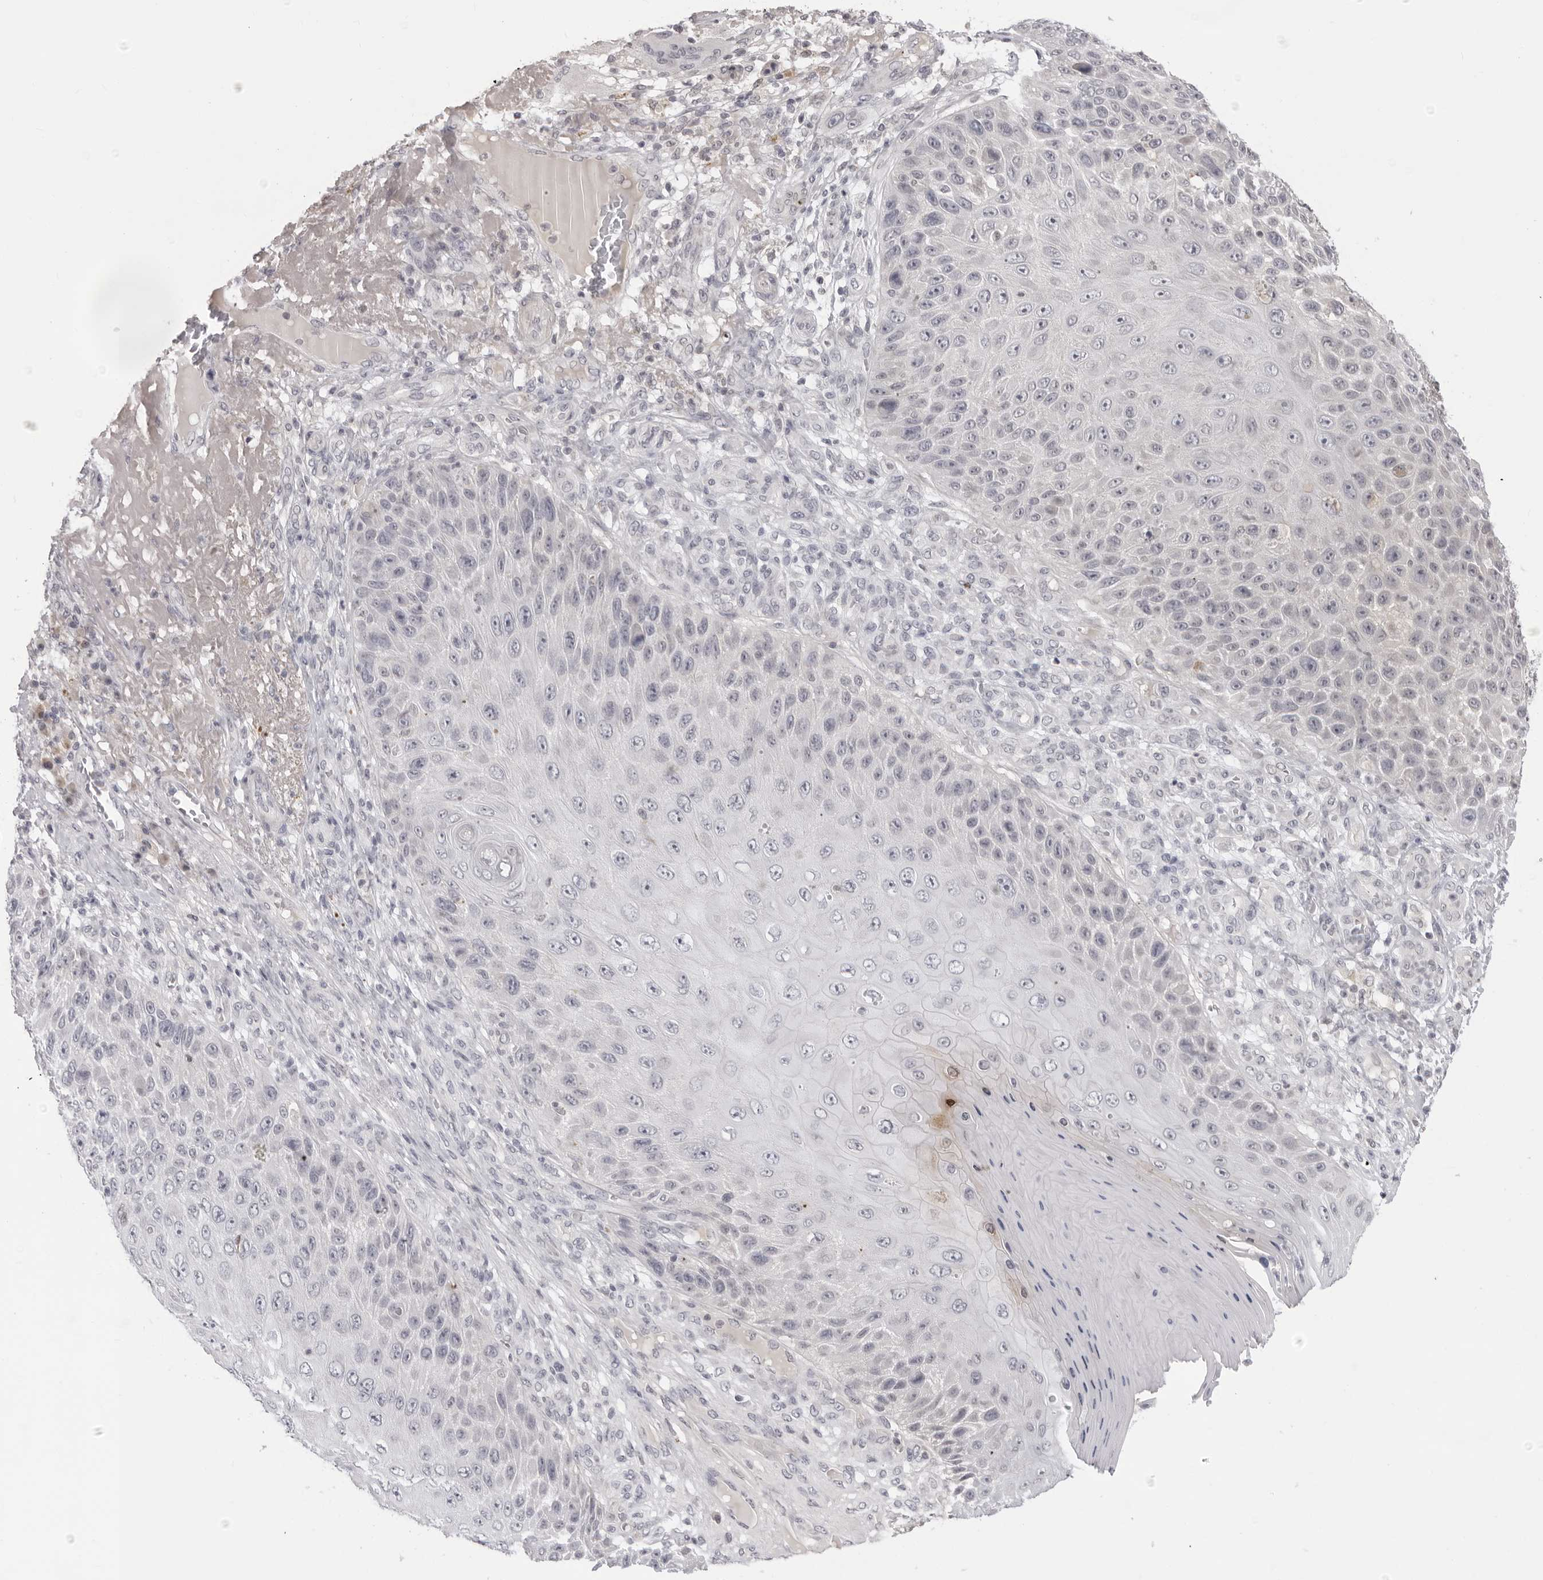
{"staining": {"intensity": "negative", "quantity": "none", "location": "none"}, "tissue": "skin cancer", "cell_type": "Tumor cells", "image_type": "cancer", "snomed": [{"axis": "morphology", "description": "Squamous cell carcinoma, NOS"}, {"axis": "topography", "description": "Skin"}], "caption": "Skin cancer was stained to show a protein in brown. There is no significant staining in tumor cells.", "gene": "ACP6", "patient": {"sex": "female", "age": 88}}